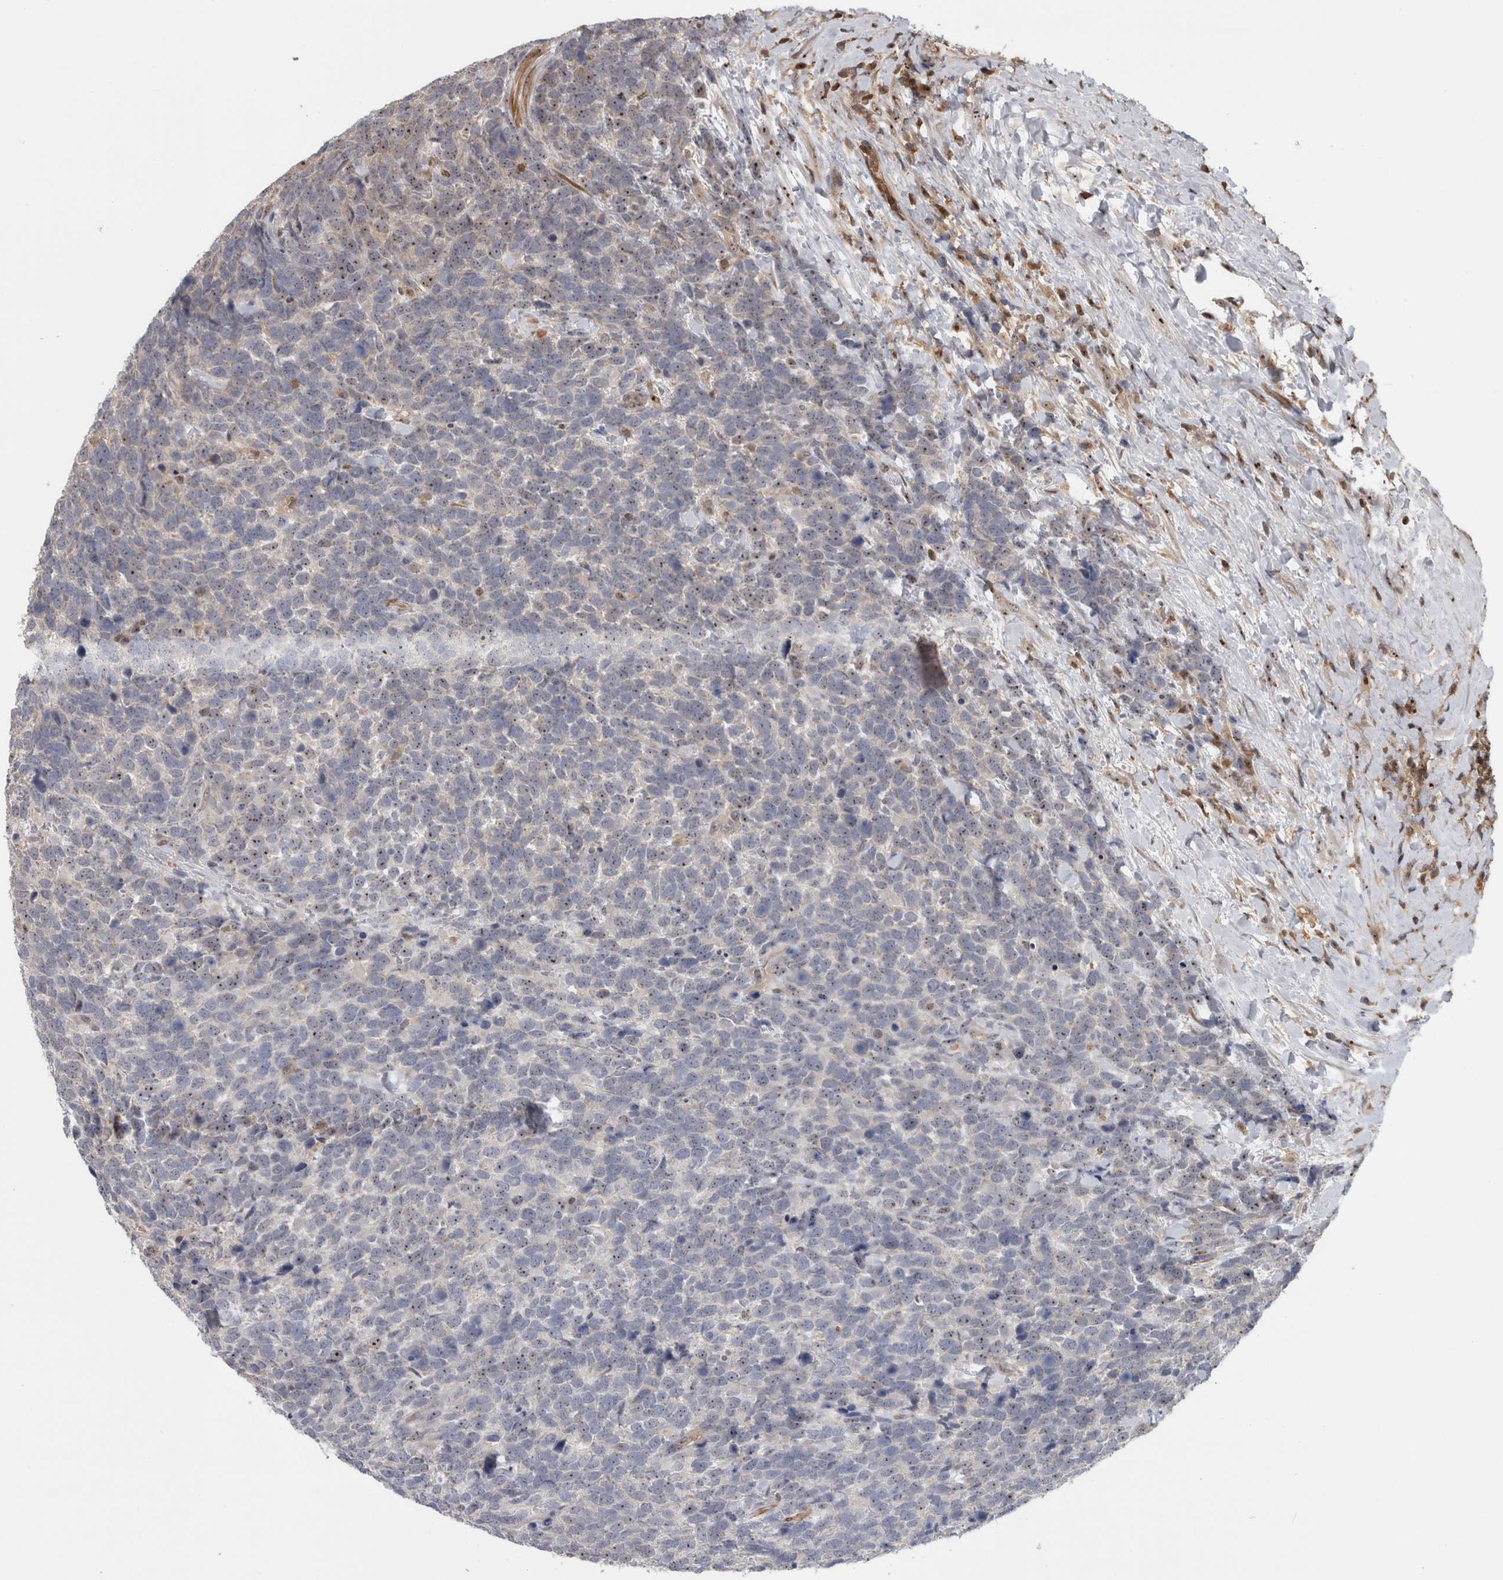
{"staining": {"intensity": "weak", "quantity": "25%-75%", "location": "nuclear"}, "tissue": "urothelial cancer", "cell_type": "Tumor cells", "image_type": "cancer", "snomed": [{"axis": "morphology", "description": "Urothelial carcinoma, High grade"}, {"axis": "topography", "description": "Urinary bladder"}], "caption": "Immunohistochemical staining of human high-grade urothelial carcinoma displays low levels of weak nuclear expression in about 25%-75% of tumor cells.", "gene": "TDRD7", "patient": {"sex": "female", "age": 82}}